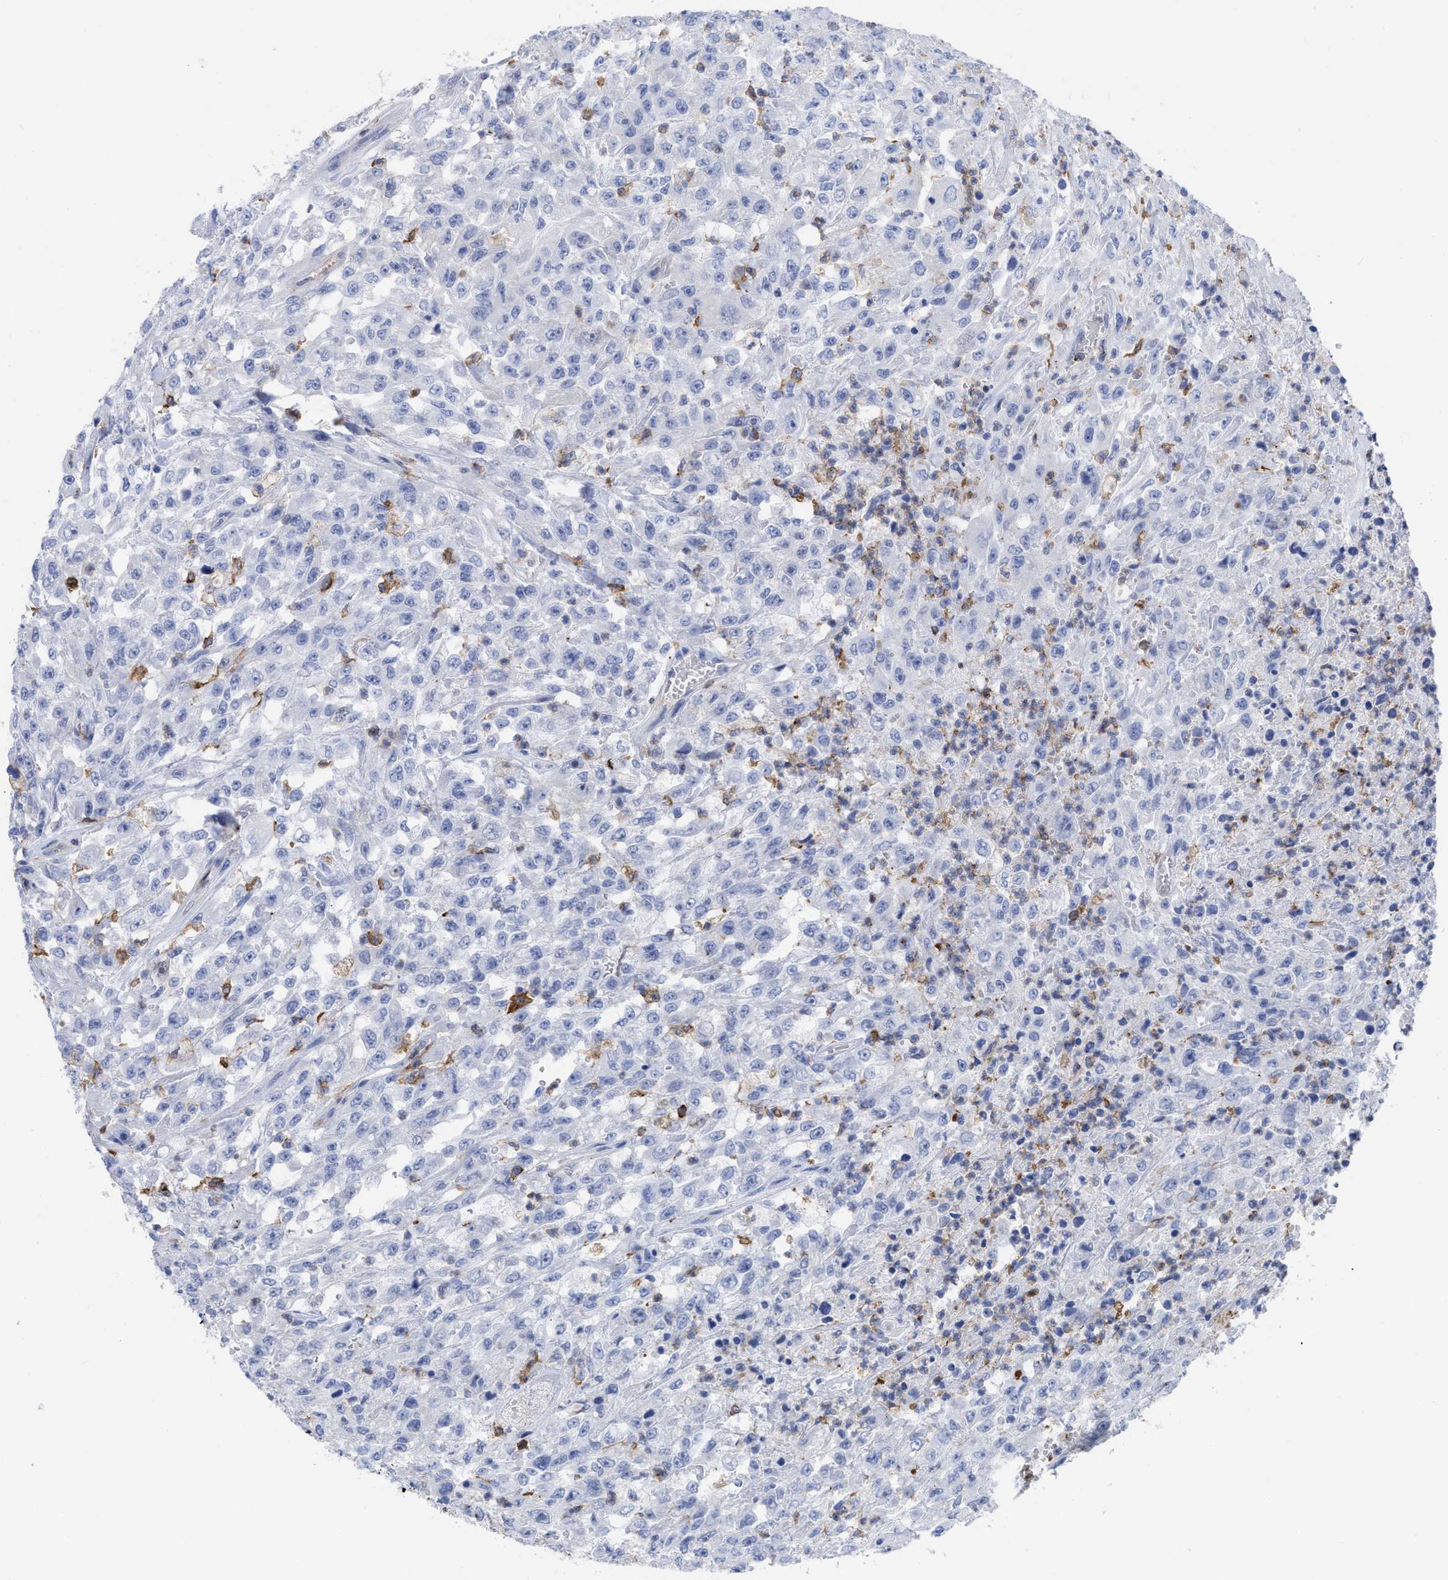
{"staining": {"intensity": "negative", "quantity": "none", "location": "none"}, "tissue": "urothelial cancer", "cell_type": "Tumor cells", "image_type": "cancer", "snomed": [{"axis": "morphology", "description": "Urothelial carcinoma, High grade"}, {"axis": "topography", "description": "Urinary bladder"}], "caption": "An immunohistochemistry micrograph of urothelial carcinoma (high-grade) is shown. There is no staining in tumor cells of urothelial carcinoma (high-grade).", "gene": "HCLS1", "patient": {"sex": "male", "age": 46}}